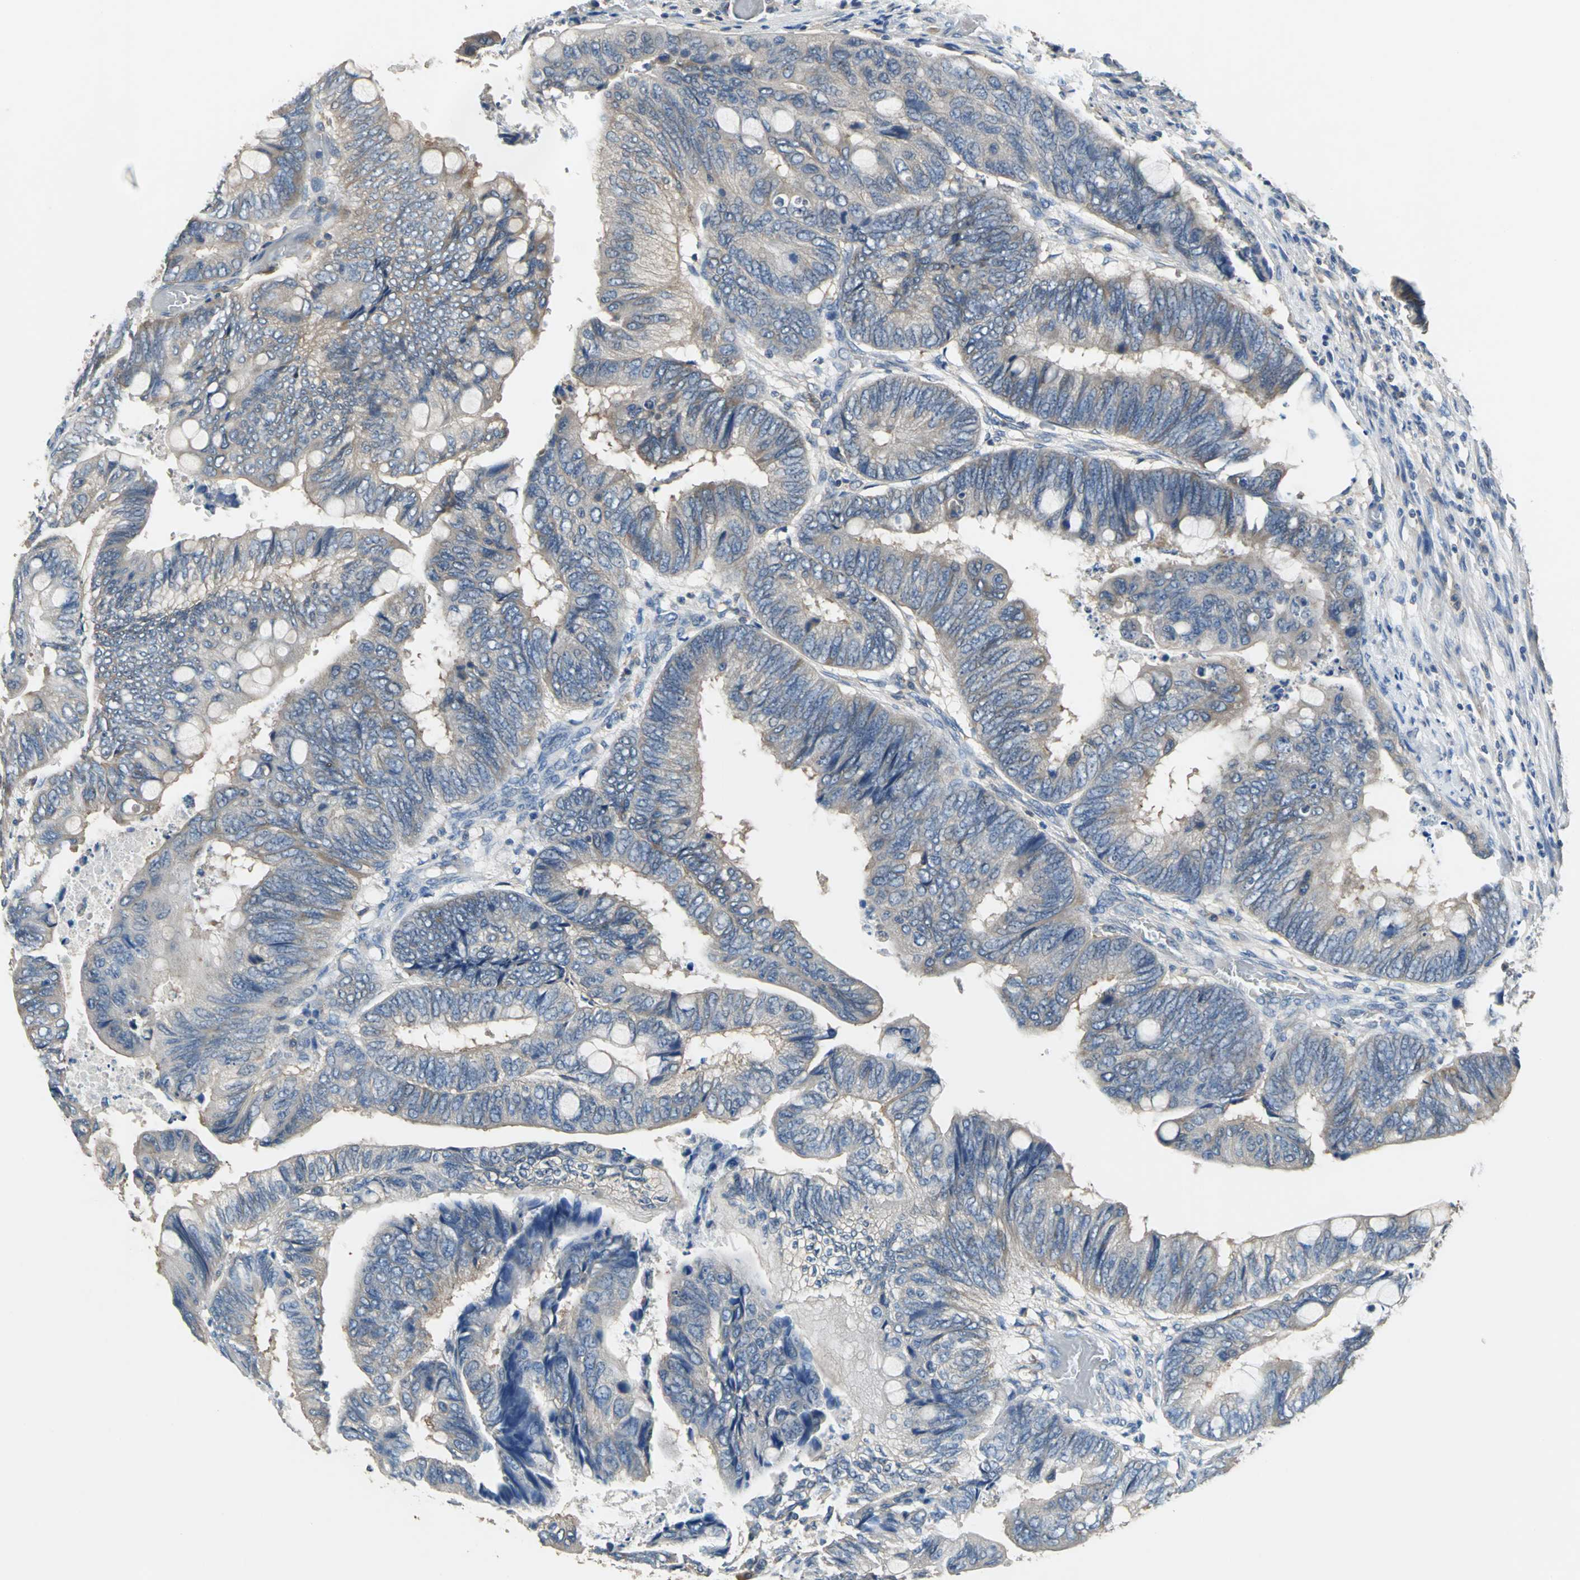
{"staining": {"intensity": "weak", "quantity": "25%-75%", "location": "cytoplasmic/membranous"}, "tissue": "colorectal cancer", "cell_type": "Tumor cells", "image_type": "cancer", "snomed": [{"axis": "morphology", "description": "Normal tissue, NOS"}, {"axis": "morphology", "description": "Adenocarcinoma, NOS"}, {"axis": "topography", "description": "Rectum"}, {"axis": "topography", "description": "Peripheral nerve tissue"}], "caption": "The photomicrograph reveals staining of colorectal adenocarcinoma, revealing weak cytoplasmic/membranous protein expression (brown color) within tumor cells.", "gene": "PRKCA", "patient": {"sex": "male", "age": 92}}